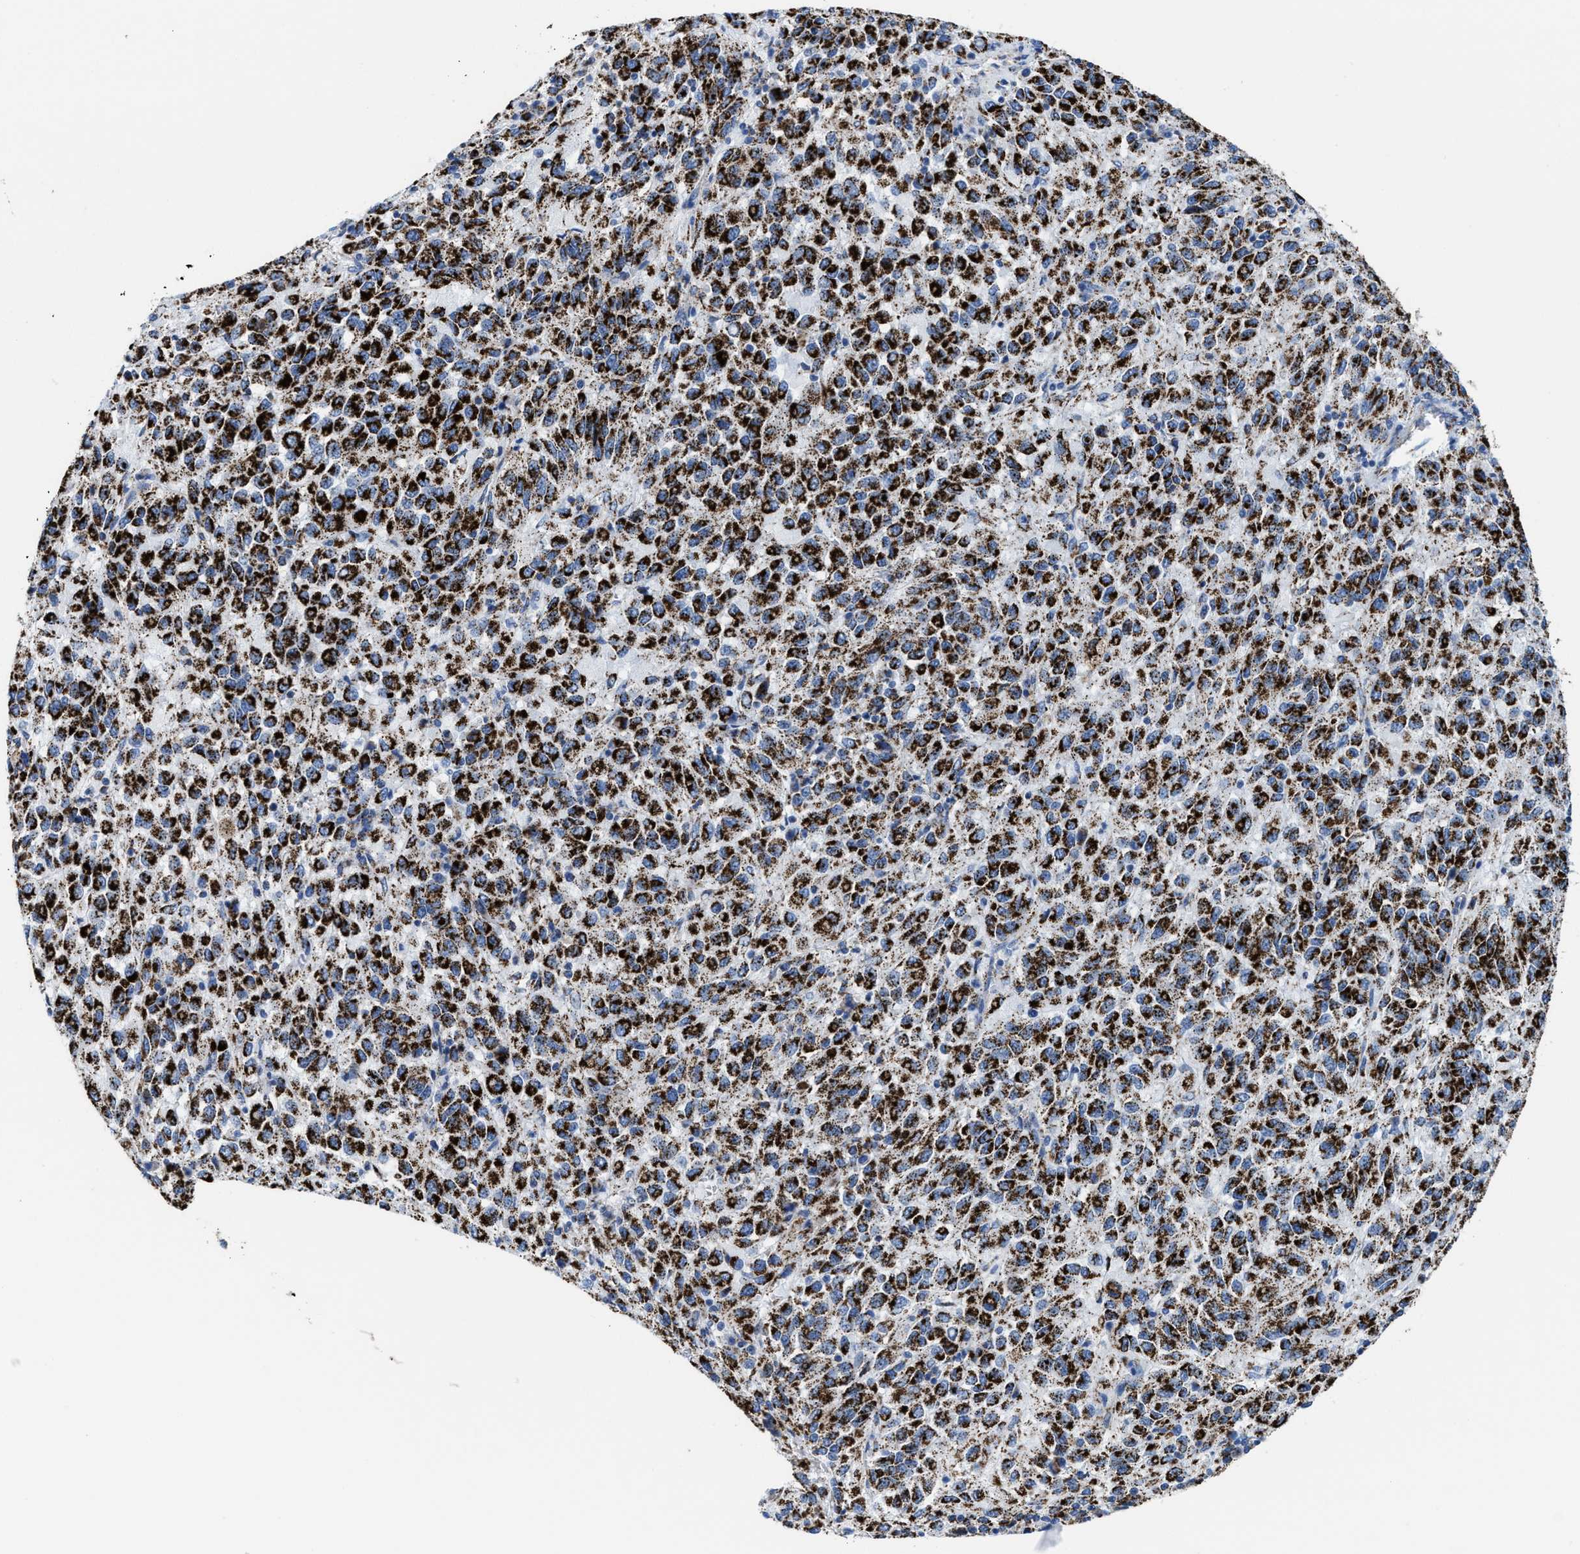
{"staining": {"intensity": "strong", "quantity": ">75%", "location": "cytoplasmic/membranous"}, "tissue": "melanoma", "cell_type": "Tumor cells", "image_type": "cancer", "snomed": [{"axis": "morphology", "description": "Malignant melanoma, Metastatic site"}, {"axis": "topography", "description": "Lung"}], "caption": "Protein staining demonstrates strong cytoplasmic/membranous expression in approximately >75% of tumor cells in malignant melanoma (metastatic site). Ihc stains the protein of interest in brown and the nuclei are stained blue.", "gene": "ALDH1B1", "patient": {"sex": "male", "age": 64}}